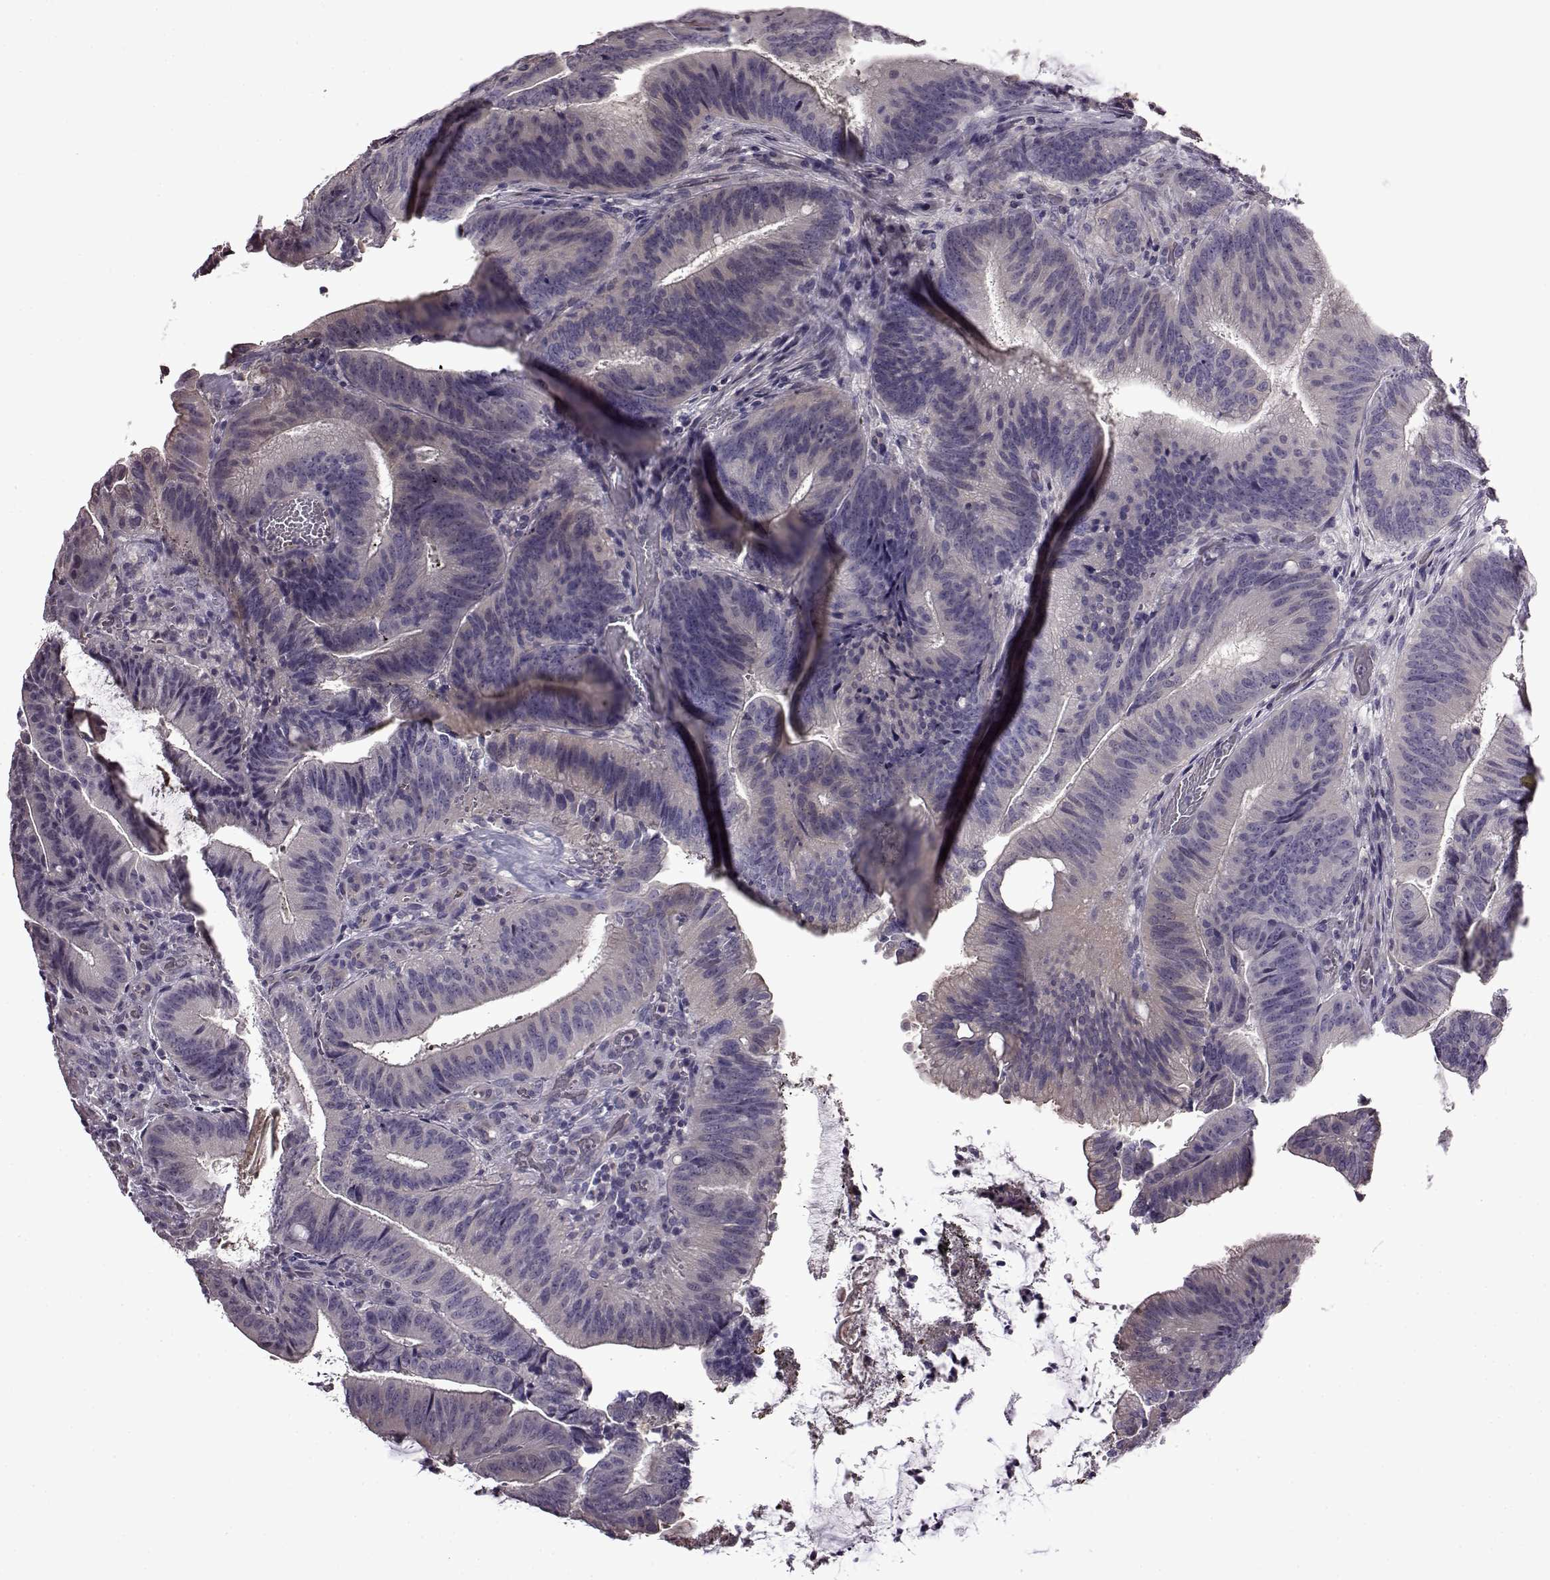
{"staining": {"intensity": "negative", "quantity": "none", "location": "none"}, "tissue": "colorectal cancer", "cell_type": "Tumor cells", "image_type": "cancer", "snomed": [{"axis": "morphology", "description": "Adenocarcinoma, NOS"}, {"axis": "topography", "description": "Colon"}], "caption": "DAB immunohistochemical staining of adenocarcinoma (colorectal) reveals no significant expression in tumor cells. Brightfield microscopy of immunohistochemistry (IHC) stained with DAB (3,3'-diaminobenzidine) (brown) and hematoxylin (blue), captured at high magnification.", "gene": "EDDM3B", "patient": {"sex": "female", "age": 43}}